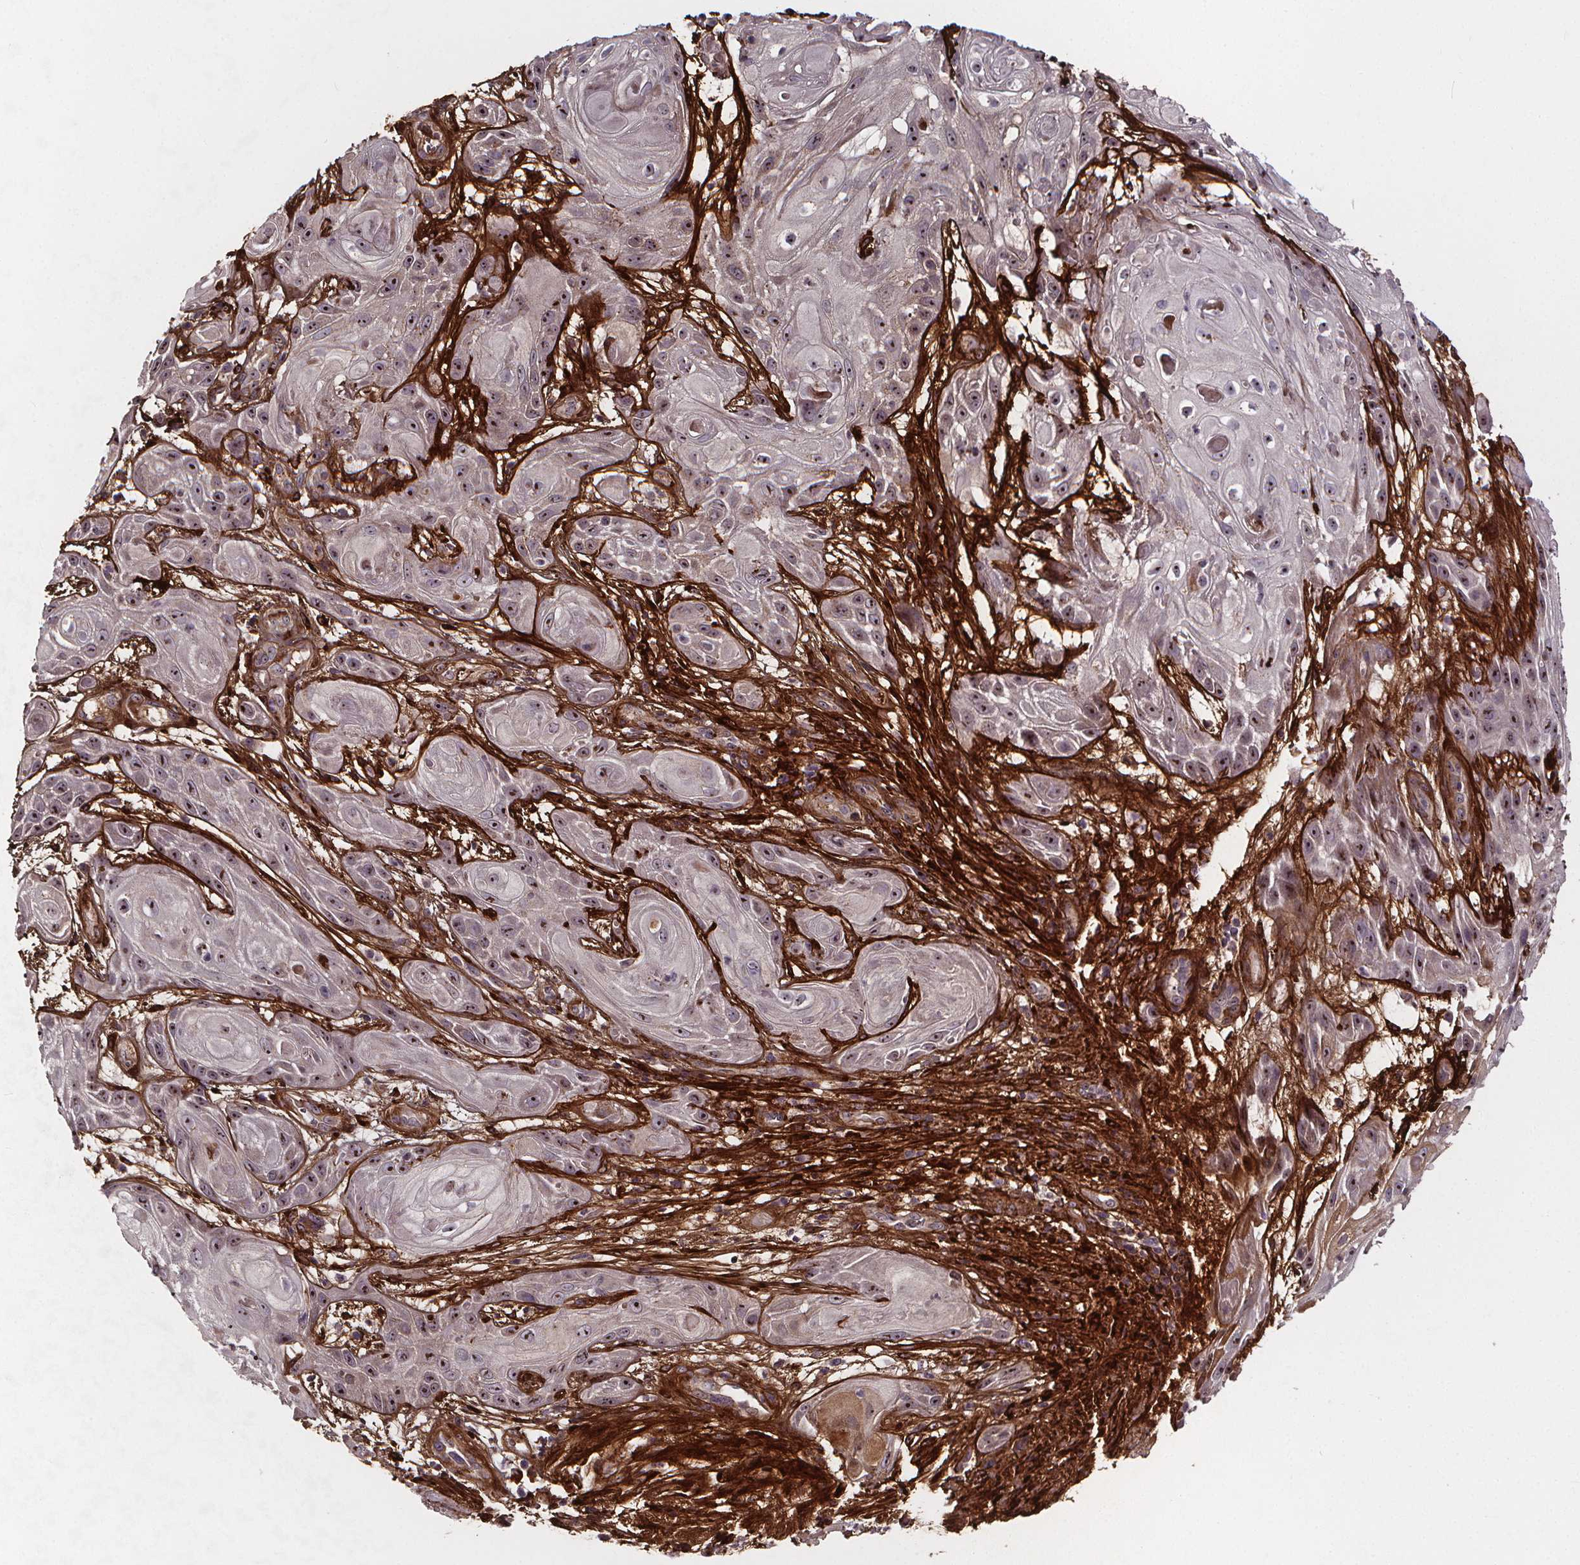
{"staining": {"intensity": "weak", "quantity": "<25%", "location": "nuclear"}, "tissue": "skin cancer", "cell_type": "Tumor cells", "image_type": "cancer", "snomed": [{"axis": "morphology", "description": "Squamous cell carcinoma, NOS"}, {"axis": "topography", "description": "Skin"}], "caption": "Squamous cell carcinoma (skin) was stained to show a protein in brown. There is no significant expression in tumor cells.", "gene": "AEBP1", "patient": {"sex": "male", "age": 62}}